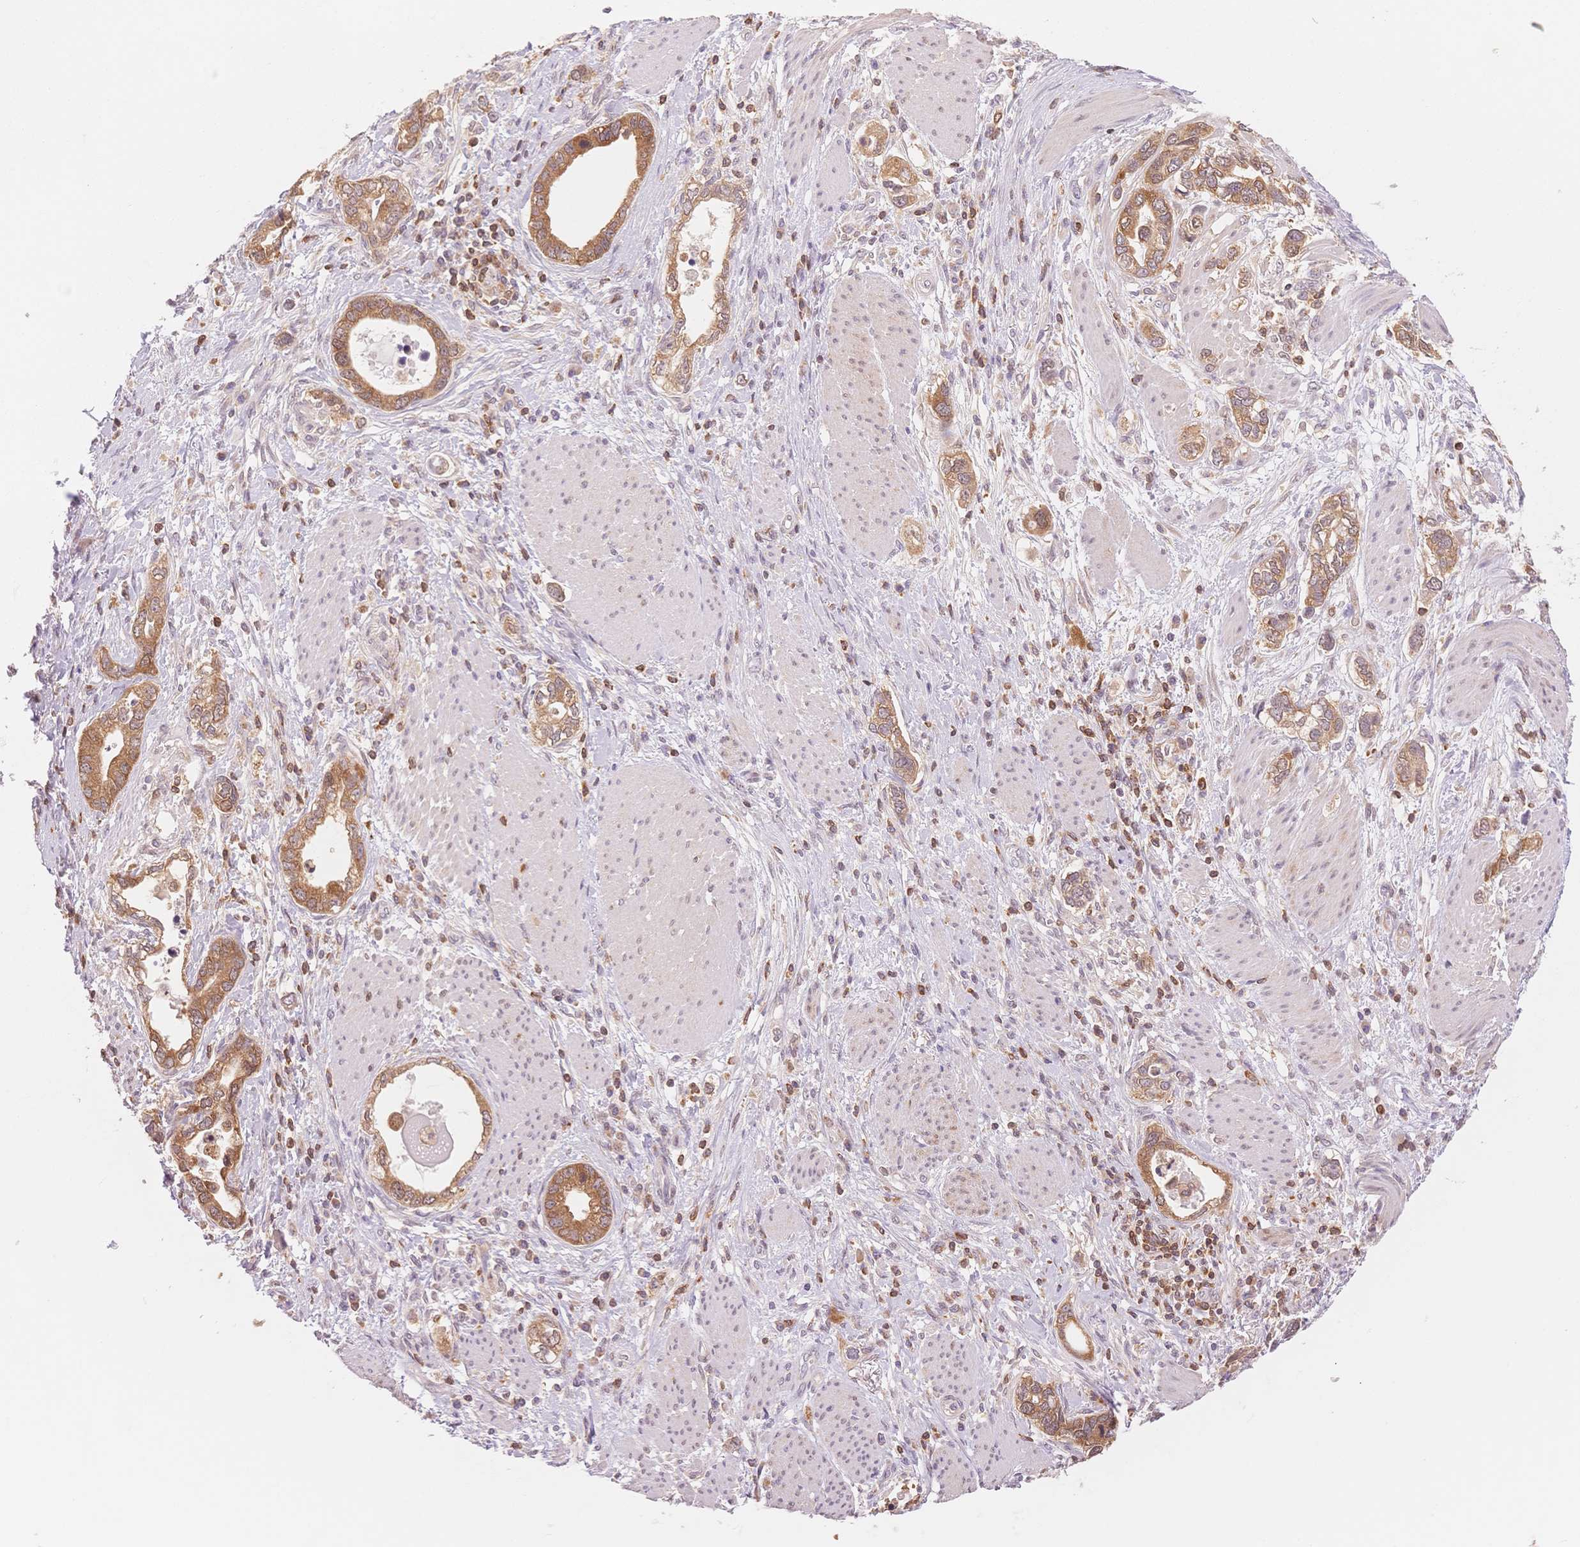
{"staining": {"intensity": "moderate", "quantity": ">75%", "location": "cytoplasmic/membranous"}, "tissue": "stomach cancer", "cell_type": "Tumor cells", "image_type": "cancer", "snomed": [{"axis": "morphology", "description": "Adenocarcinoma, NOS"}, {"axis": "topography", "description": "Stomach, lower"}], "caption": "Immunohistochemical staining of adenocarcinoma (stomach) displays medium levels of moderate cytoplasmic/membranous protein expression in approximately >75% of tumor cells. (brown staining indicates protein expression, while blue staining denotes nuclei).", "gene": "STK39", "patient": {"sex": "female", "age": 93}}